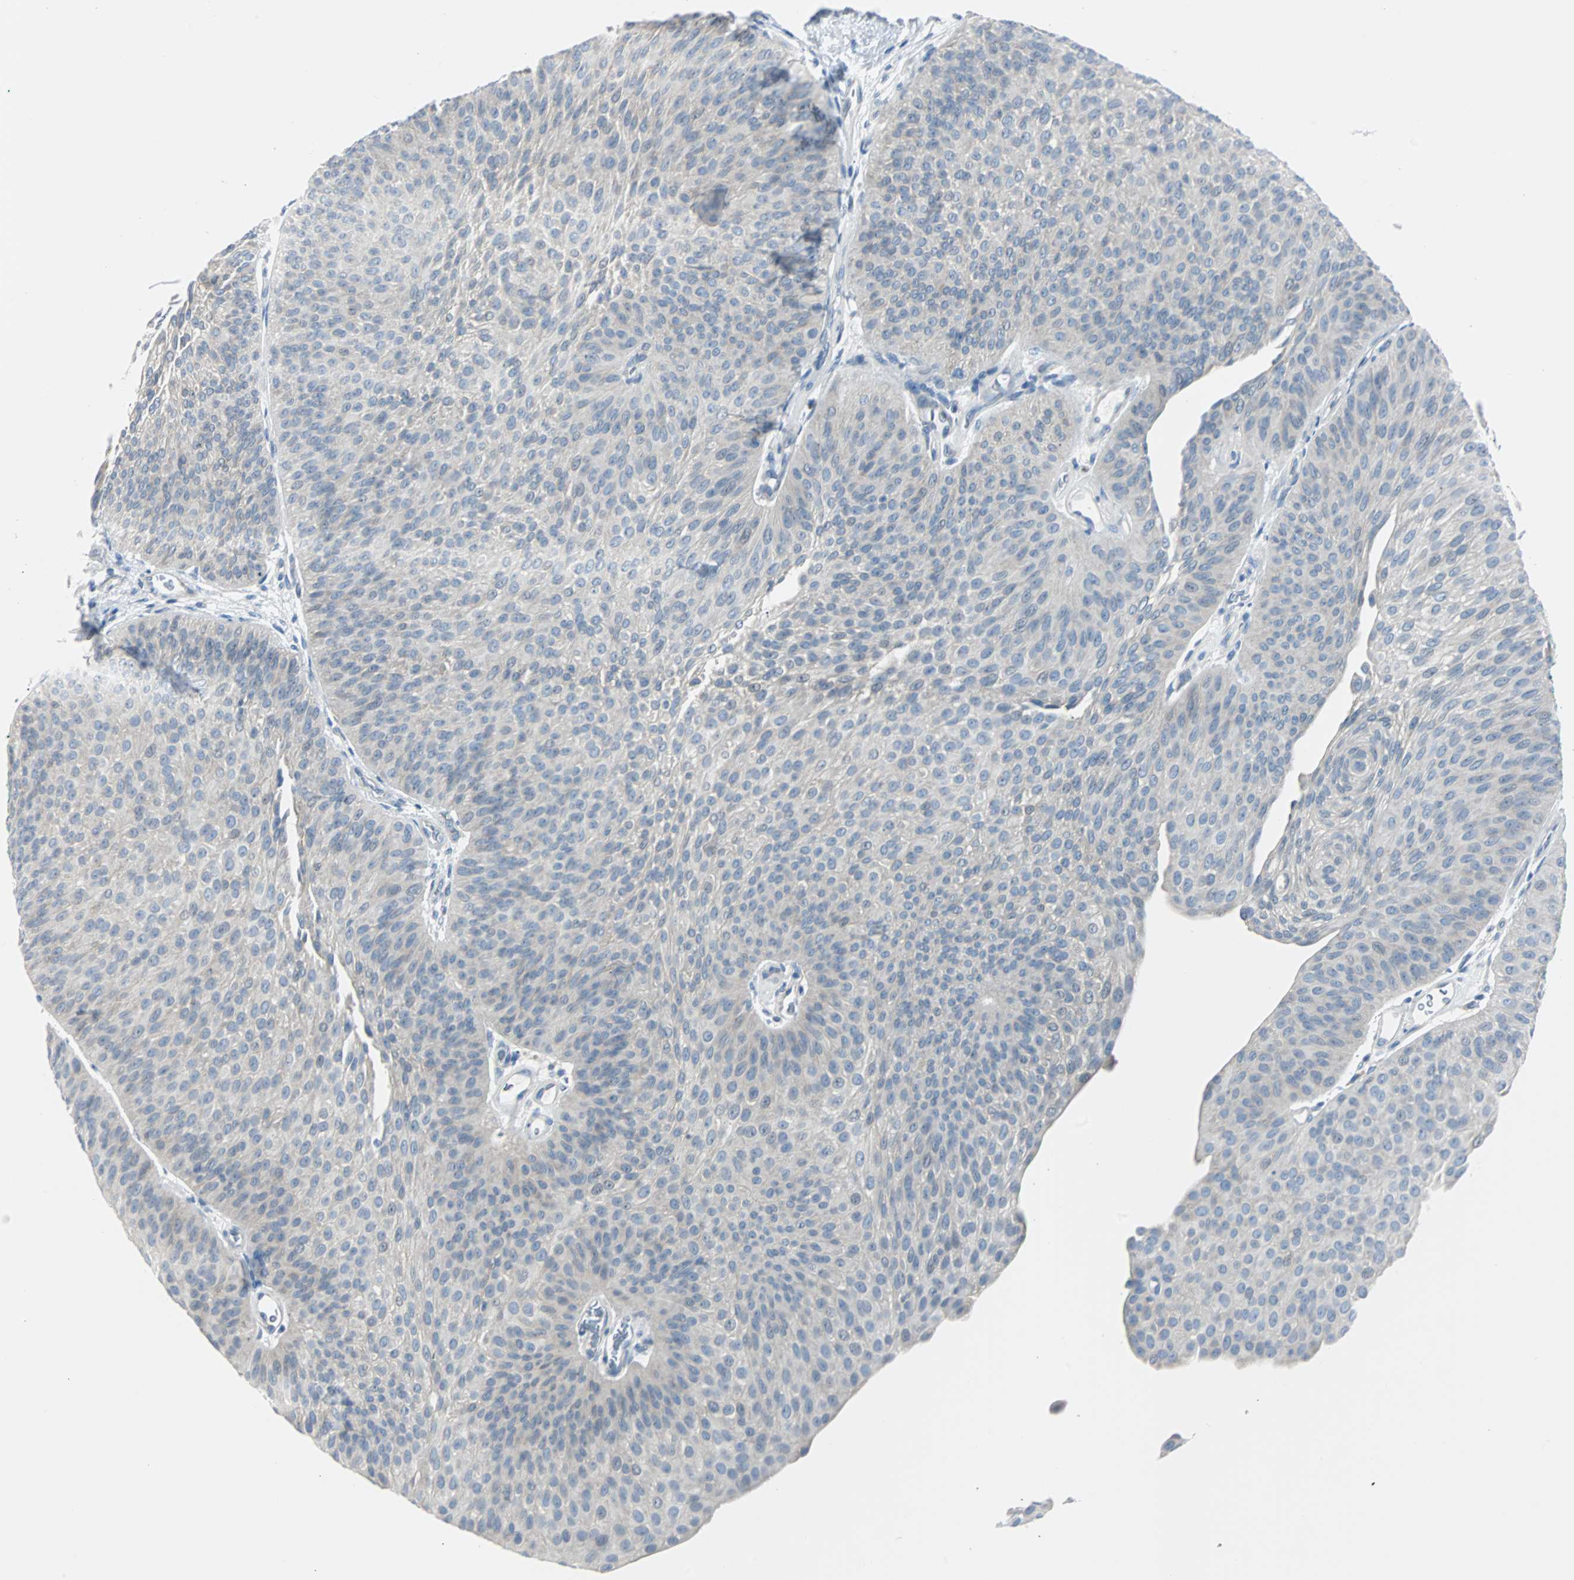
{"staining": {"intensity": "weak", "quantity": "<25%", "location": "cytoplasmic/membranous"}, "tissue": "urothelial cancer", "cell_type": "Tumor cells", "image_type": "cancer", "snomed": [{"axis": "morphology", "description": "Urothelial carcinoma, Low grade"}, {"axis": "topography", "description": "Urinary bladder"}], "caption": "The photomicrograph shows no staining of tumor cells in low-grade urothelial carcinoma.", "gene": "RASA1", "patient": {"sex": "female", "age": 60}}